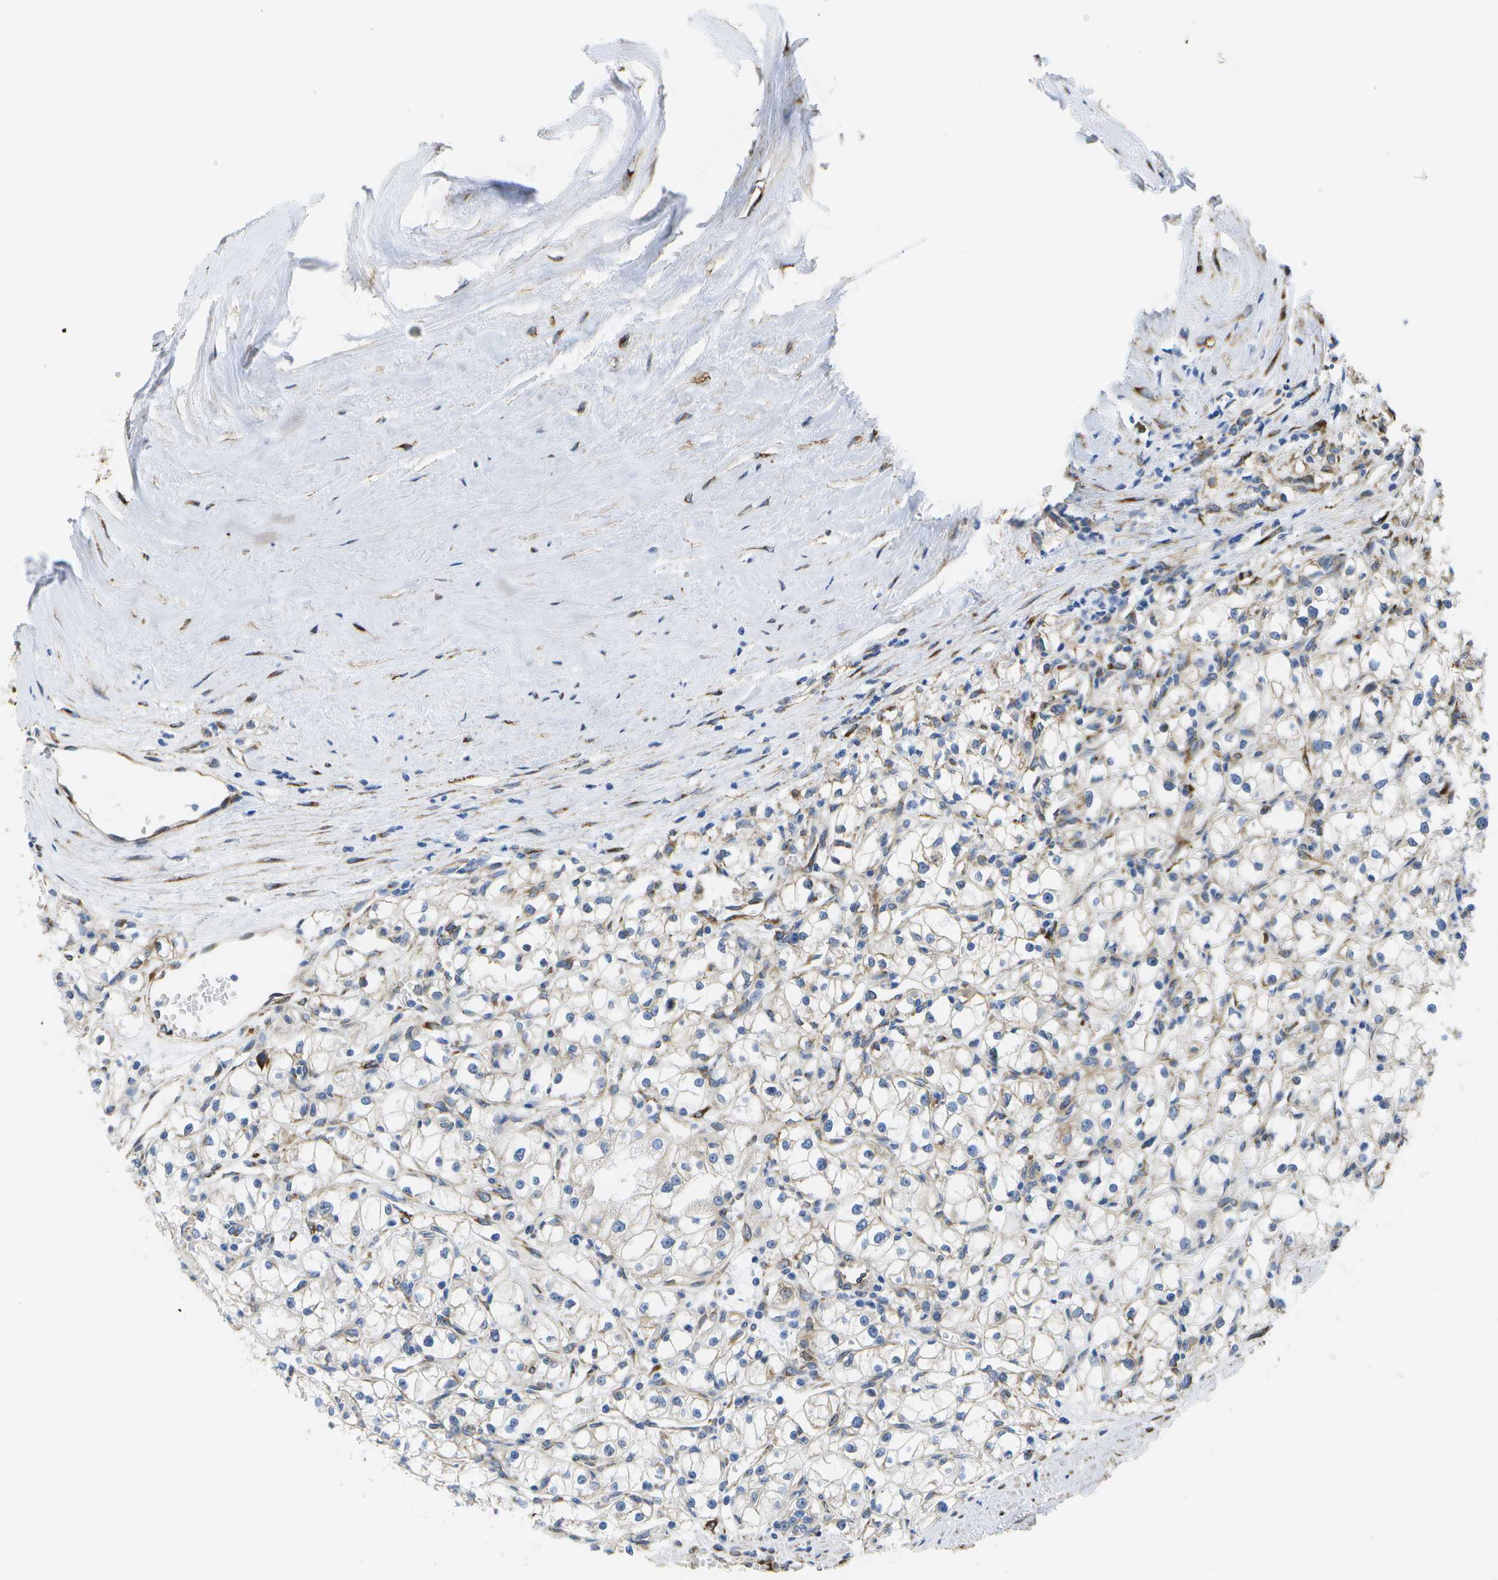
{"staining": {"intensity": "moderate", "quantity": "<25%", "location": "cytoplasmic/membranous"}, "tissue": "renal cancer", "cell_type": "Tumor cells", "image_type": "cancer", "snomed": [{"axis": "morphology", "description": "Adenocarcinoma, NOS"}, {"axis": "topography", "description": "Kidney"}], "caption": "DAB immunohistochemical staining of human adenocarcinoma (renal) displays moderate cytoplasmic/membranous protein positivity in approximately <25% of tumor cells.", "gene": "ZDHHC17", "patient": {"sex": "male", "age": 56}}